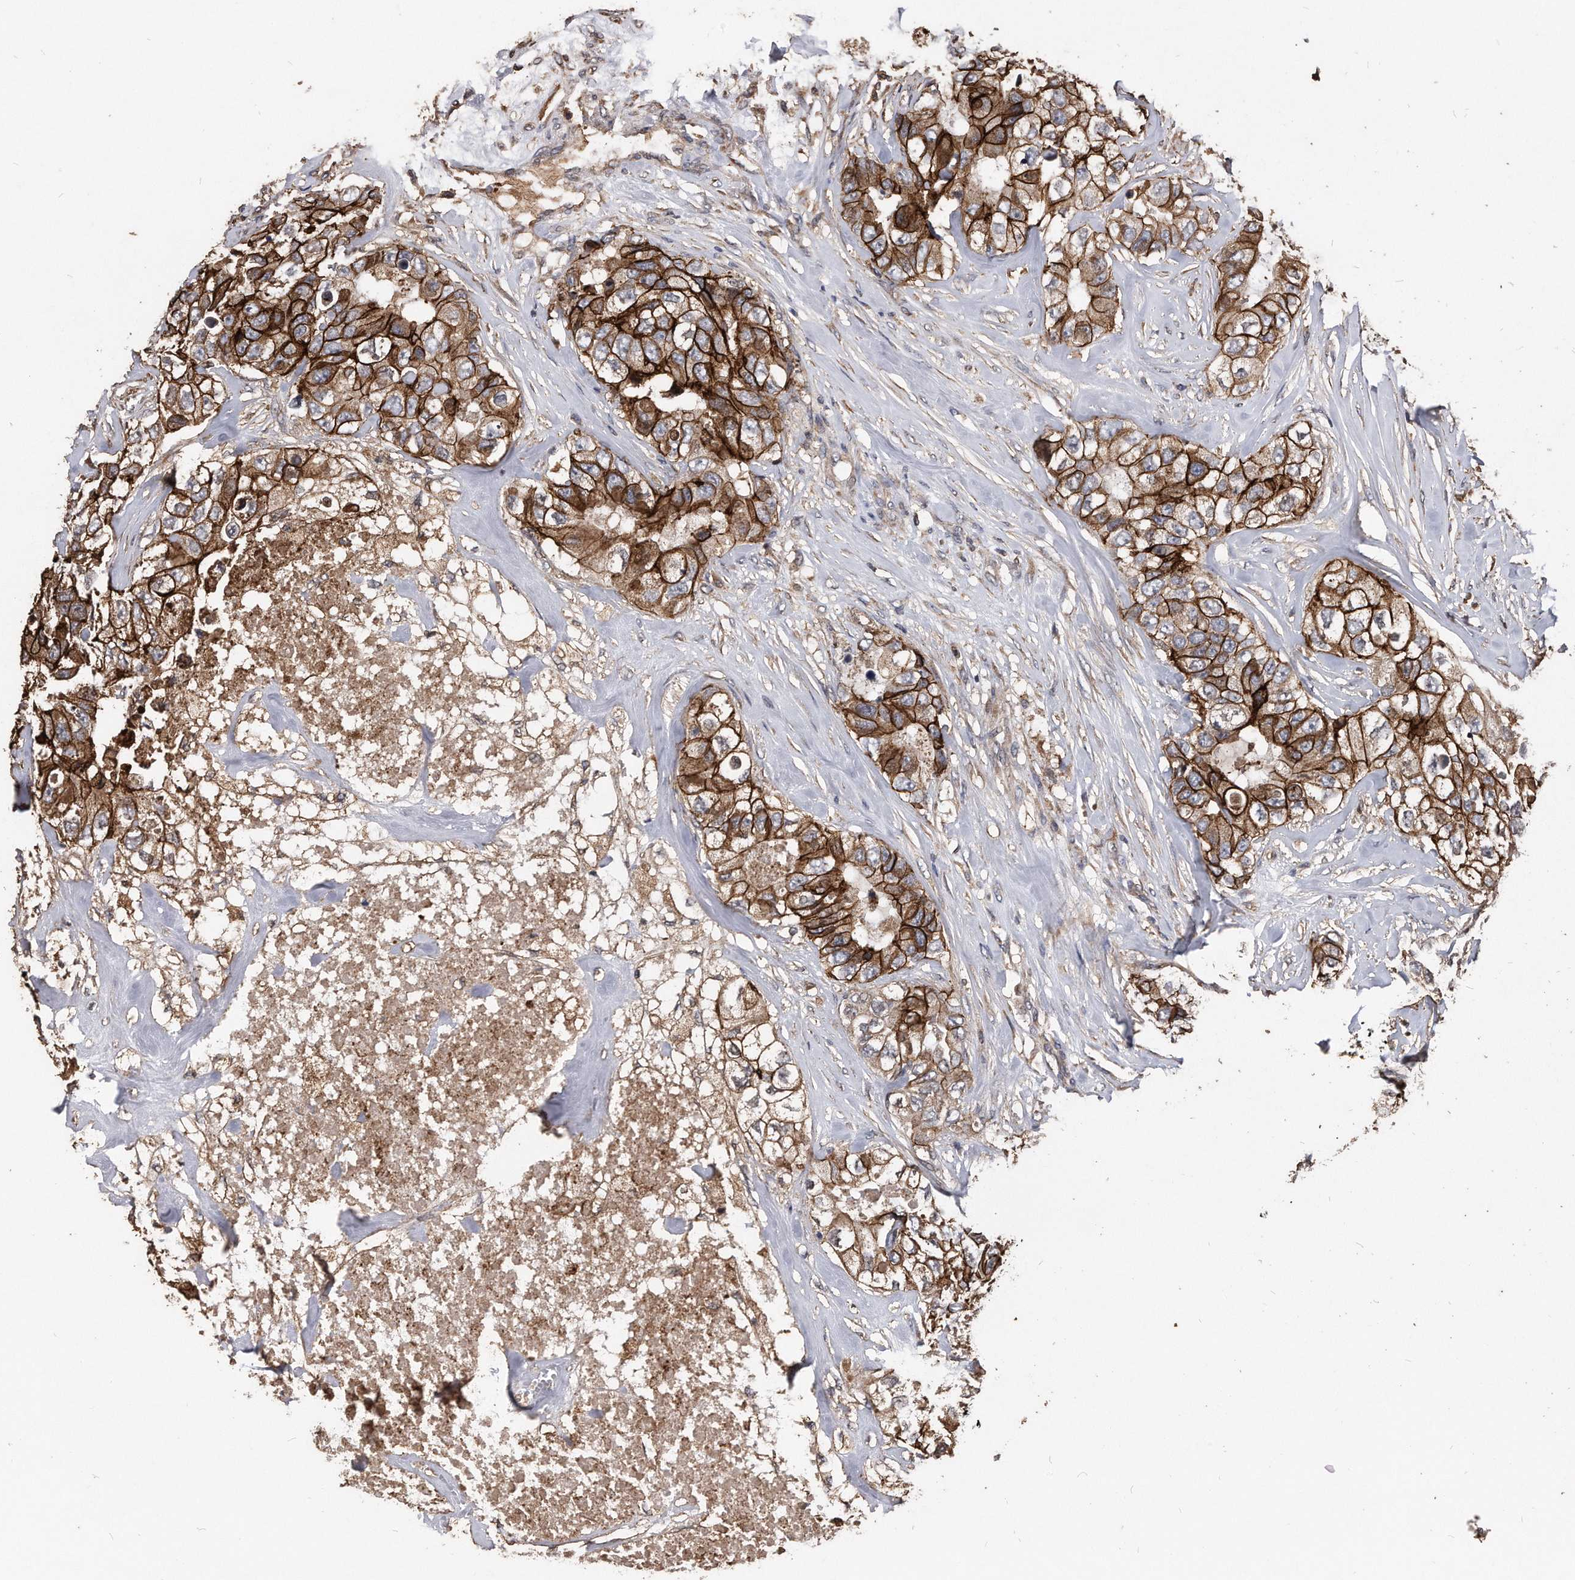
{"staining": {"intensity": "strong", "quantity": ">75%", "location": "cytoplasmic/membranous"}, "tissue": "breast cancer", "cell_type": "Tumor cells", "image_type": "cancer", "snomed": [{"axis": "morphology", "description": "Duct carcinoma"}, {"axis": "topography", "description": "Breast"}], "caption": "This histopathology image demonstrates immunohistochemistry (IHC) staining of breast cancer (intraductal carcinoma), with high strong cytoplasmic/membranous positivity in approximately >75% of tumor cells.", "gene": "IL20RA", "patient": {"sex": "female", "age": 62}}